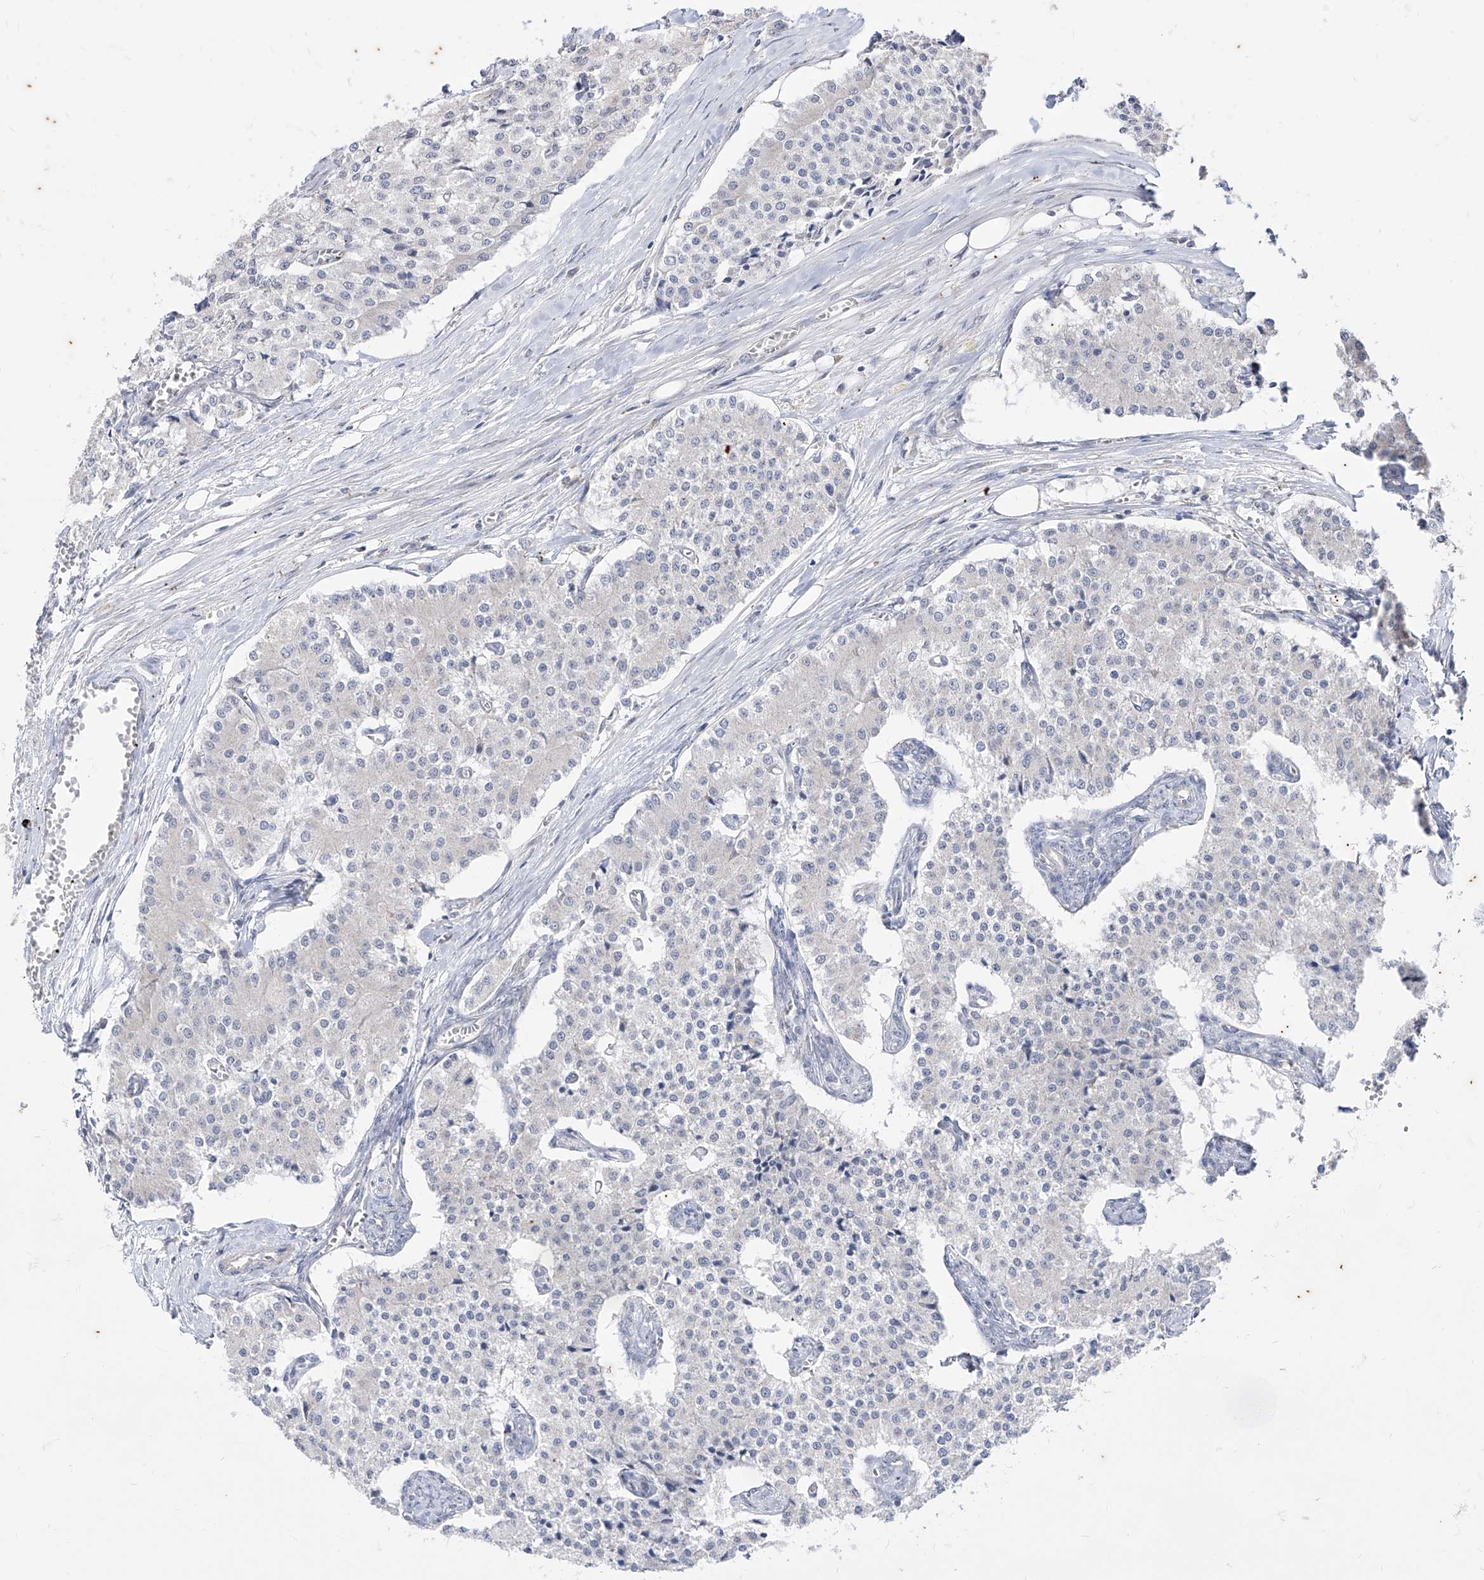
{"staining": {"intensity": "negative", "quantity": "none", "location": "none"}, "tissue": "carcinoid", "cell_type": "Tumor cells", "image_type": "cancer", "snomed": [{"axis": "morphology", "description": "Carcinoid, malignant, NOS"}, {"axis": "topography", "description": "Colon"}], "caption": "Image shows no significant protein positivity in tumor cells of carcinoid.", "gene": "PHF20L1", "patient": {"sex": "female", "age": 52}}